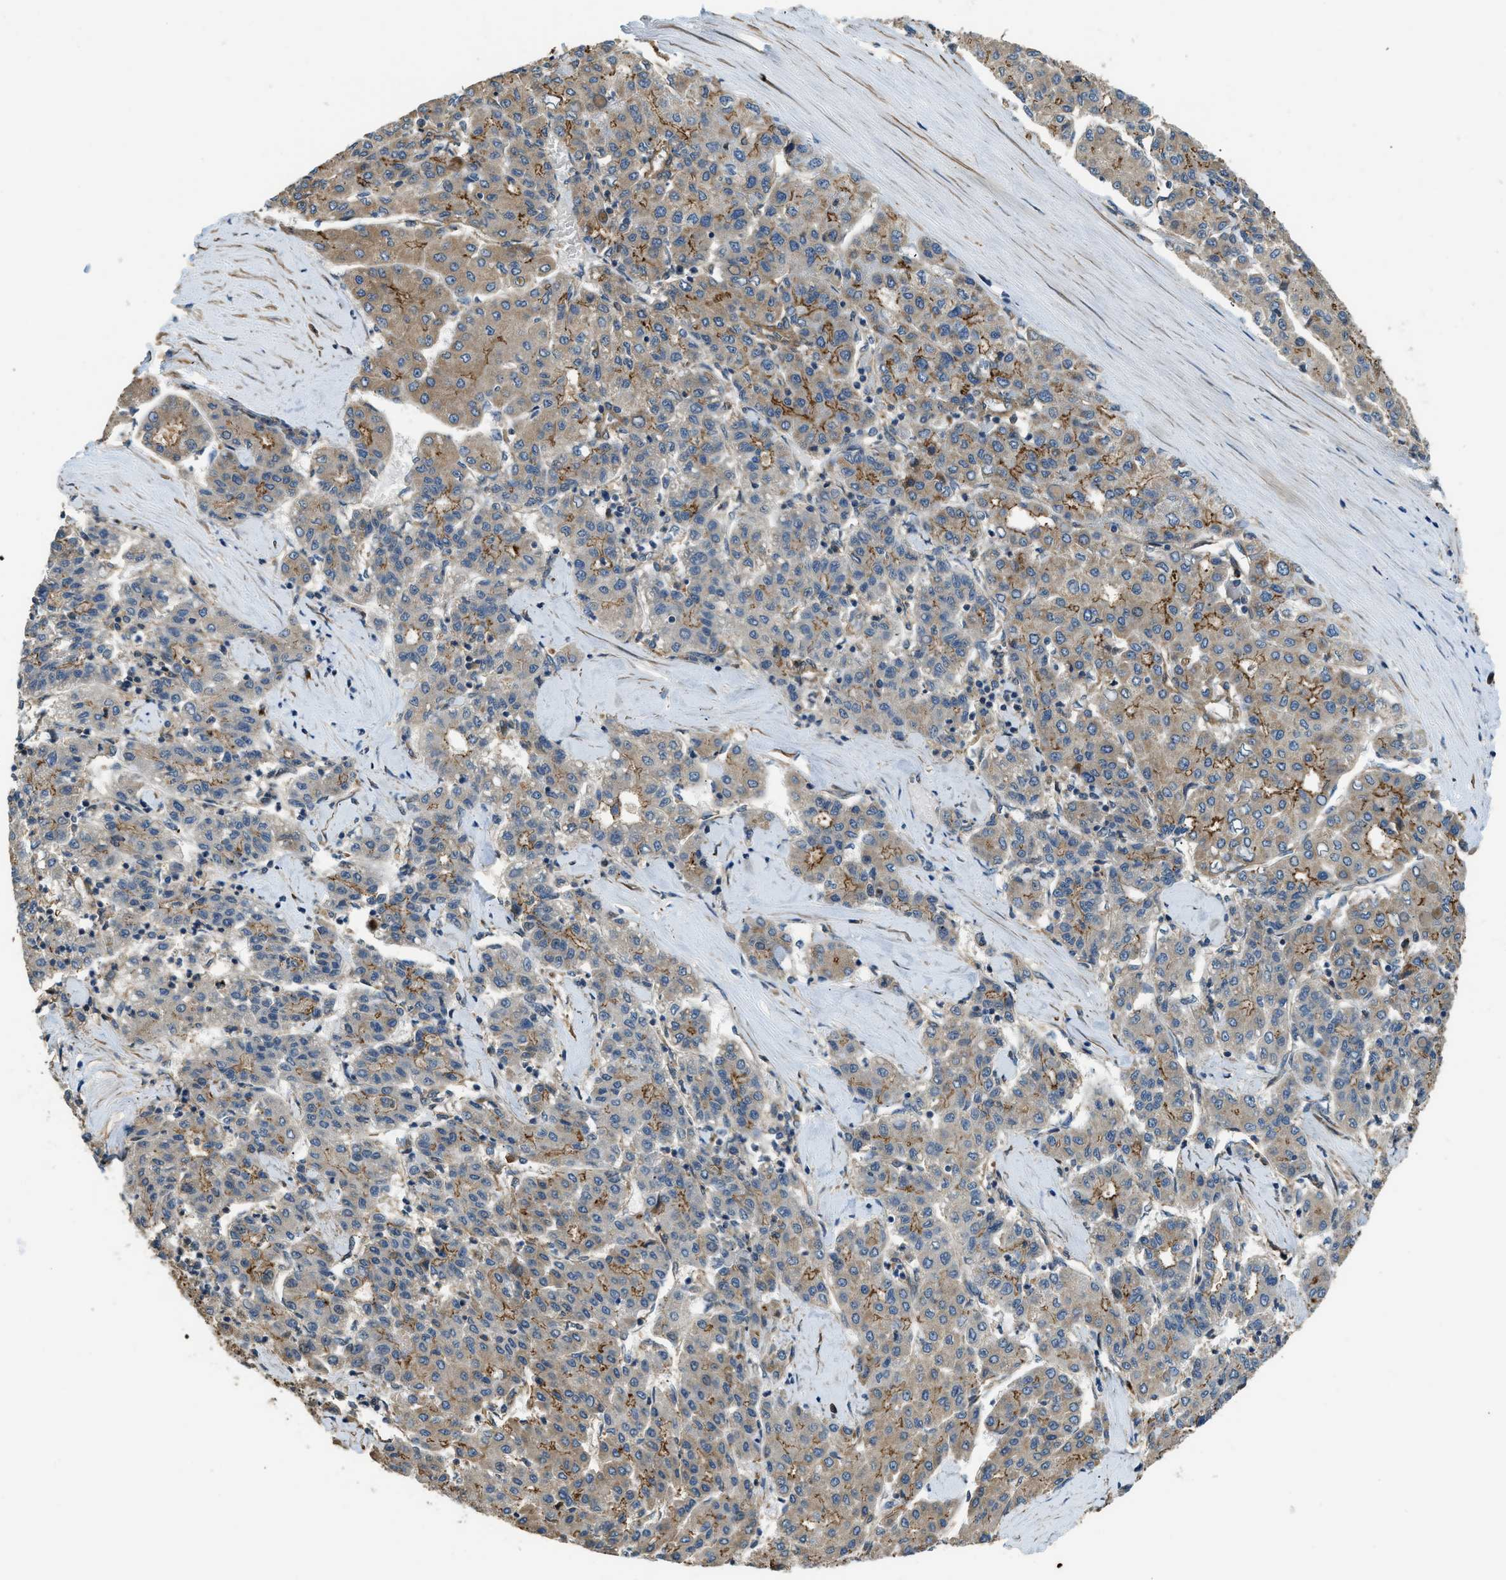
{"staining": {"intensity": "moderate", "quantity": "25%-75%", "location": "cytoplasmic/membranous"}, "tissue": "liver cancer", "cell_type": "Tumor cells", "image_type": "cancer", "snomed": [{"axis": "morphology", "description": "Carcinoma, Hepatocellular, NOS"}, {"axis": "topography", "description": "Liver"}], "caption": "Liver cancer stained for a protein displays moderate cytoplasmic/membranous positivity in tumor cells.", "gene": "CGN", "patient": {"sex": "male", "age": 65}}